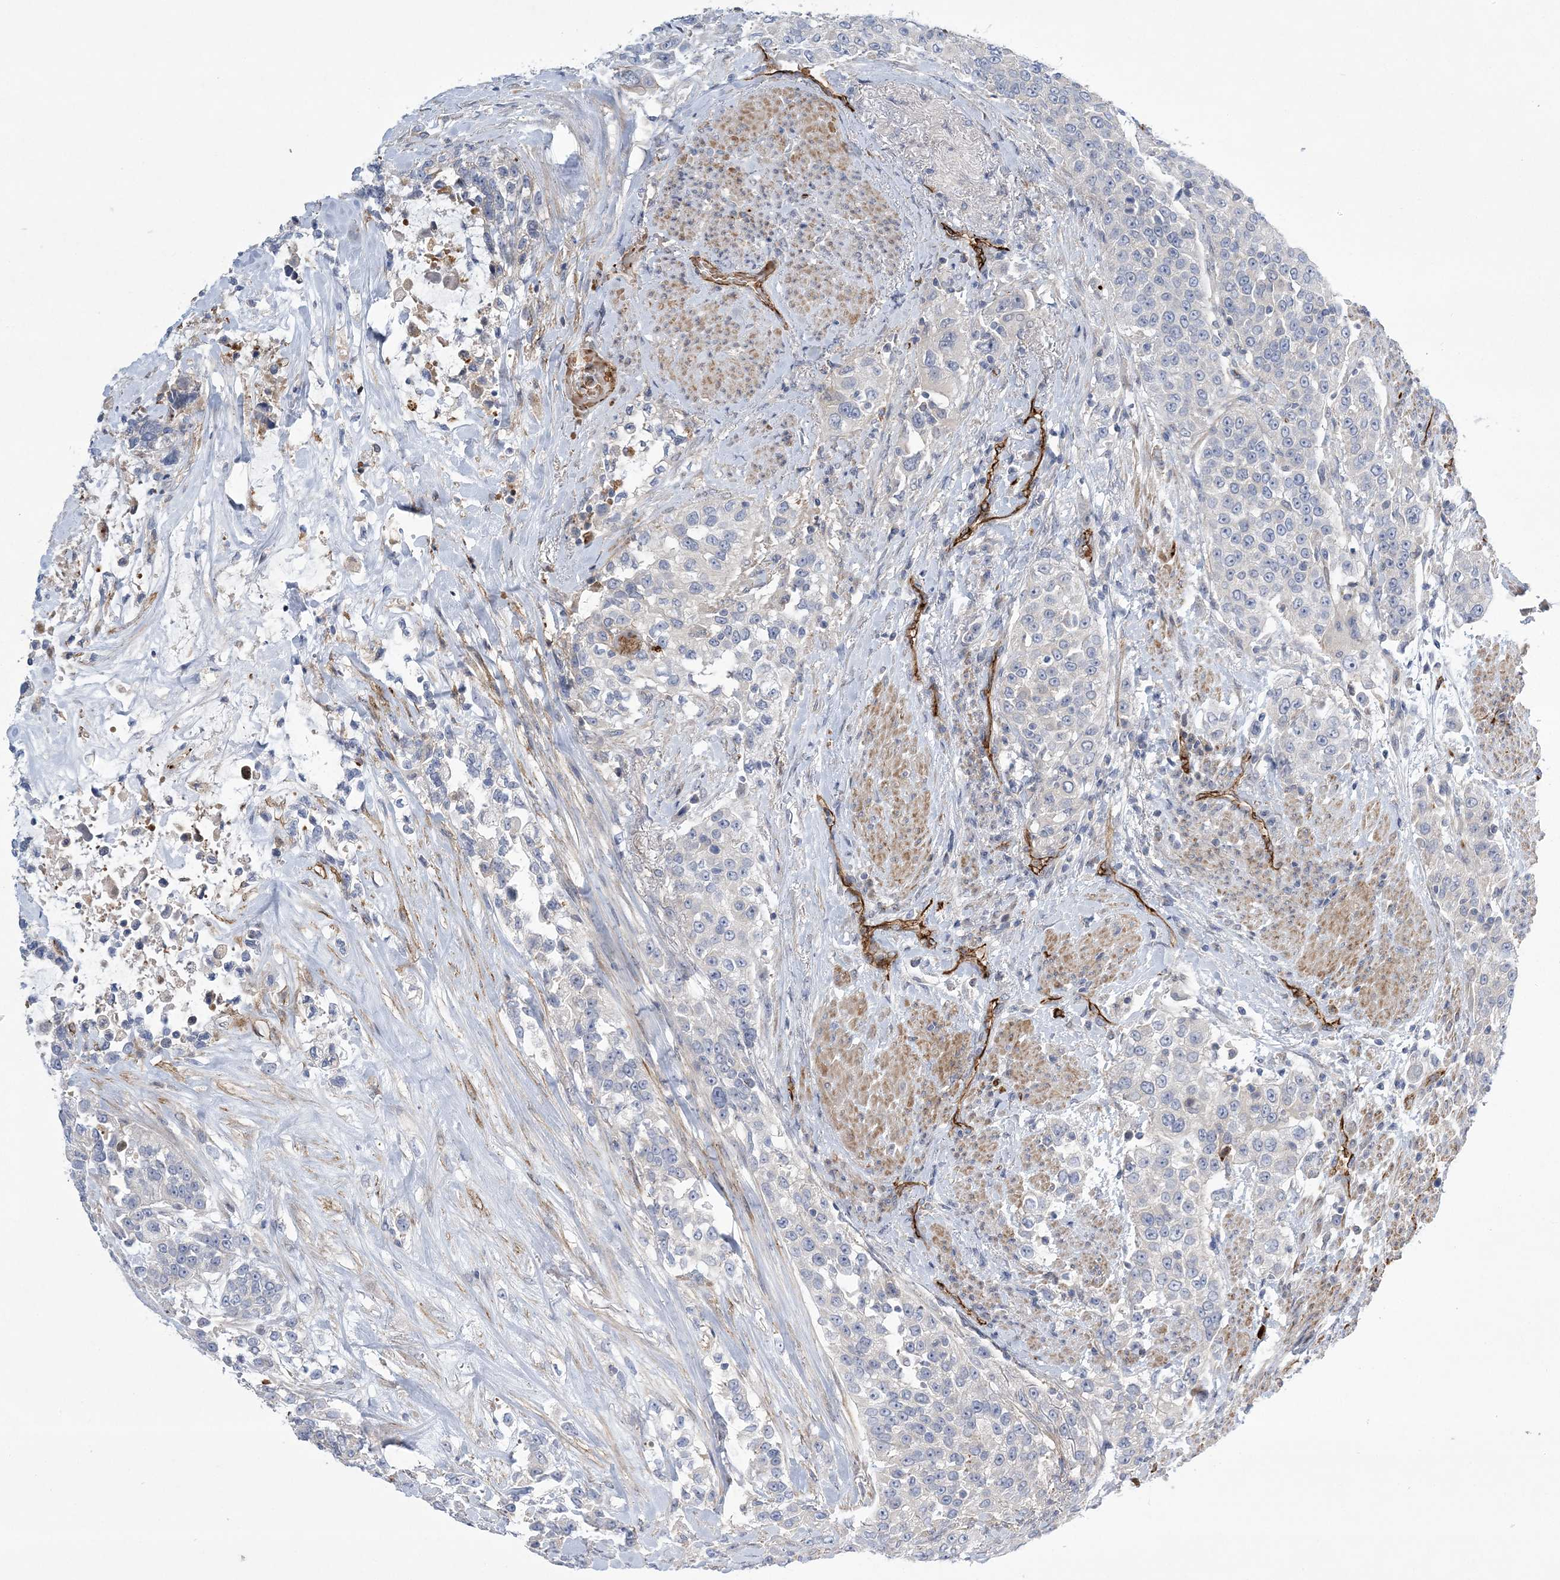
{"staining": {"intensity": "negative", "quantity": "none", "location": "none"}, "tissue": "urothelial cancer", "cell_type": "Tumor cells", "image_type": "cancer", "snomed": [{"axis": "morphology", "description": "Urothelial carcinoma, High grade"}, {"axis": "topography", "description": "Urinary bladder"}], "caption": "Immunohistochemical staining of urothelial cancer shows no significant positivity in tumor cells.", "gene": "CALN1", "patient": {"sex": "female", "age": 80}}